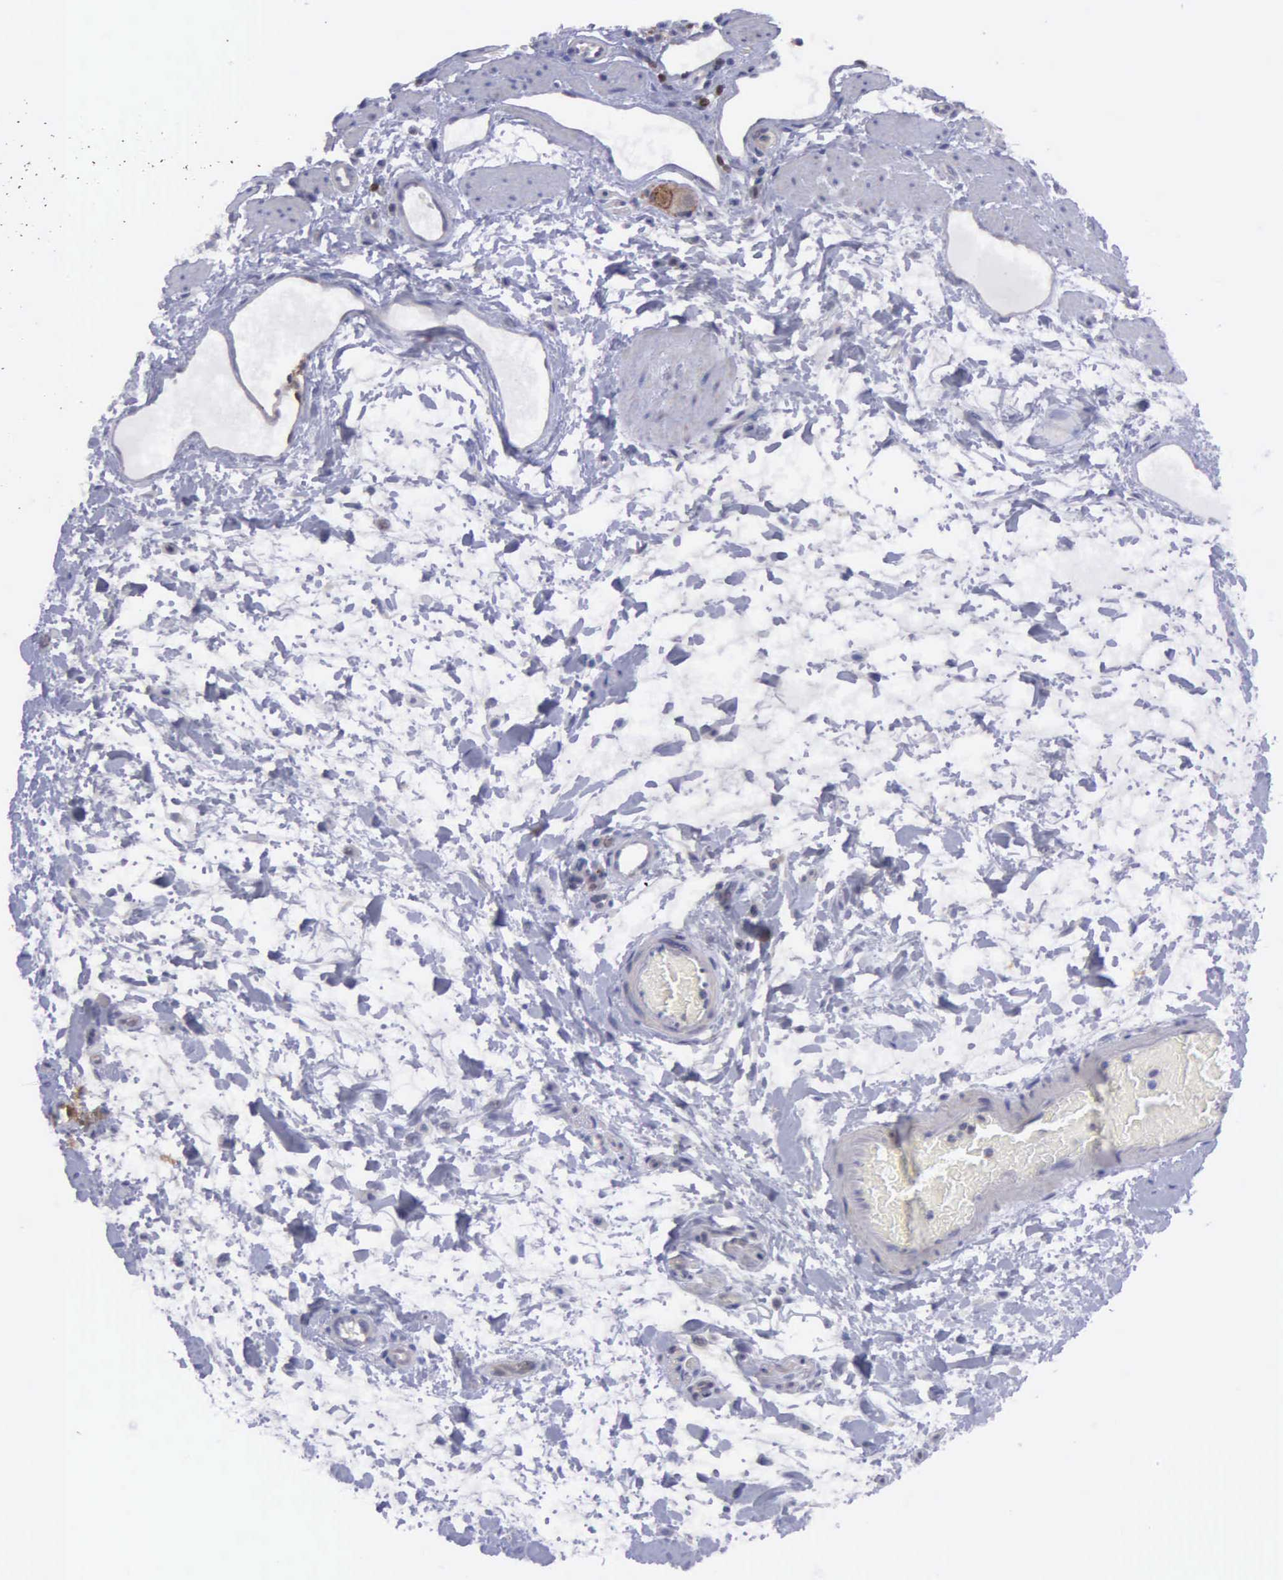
{"staining": {"intensity": "negative", "quantity": "none", "location": "none"}, "tissue": "stomach", "cell_type": "Glandular cells", "image_type": "normal", "snomed": [{"axis": "morphology", "description": "Normal tissue, NOS"}, {"axis": "topography", "description": "Stomach, lower"}], "caption": "This is an immunohistochemistry (IHC) histopathology image of unremarkable human stomach. There is no staining in glandular cells.", "gene": "MICAL3", "patient": {"sex": "male", "age": 58}}